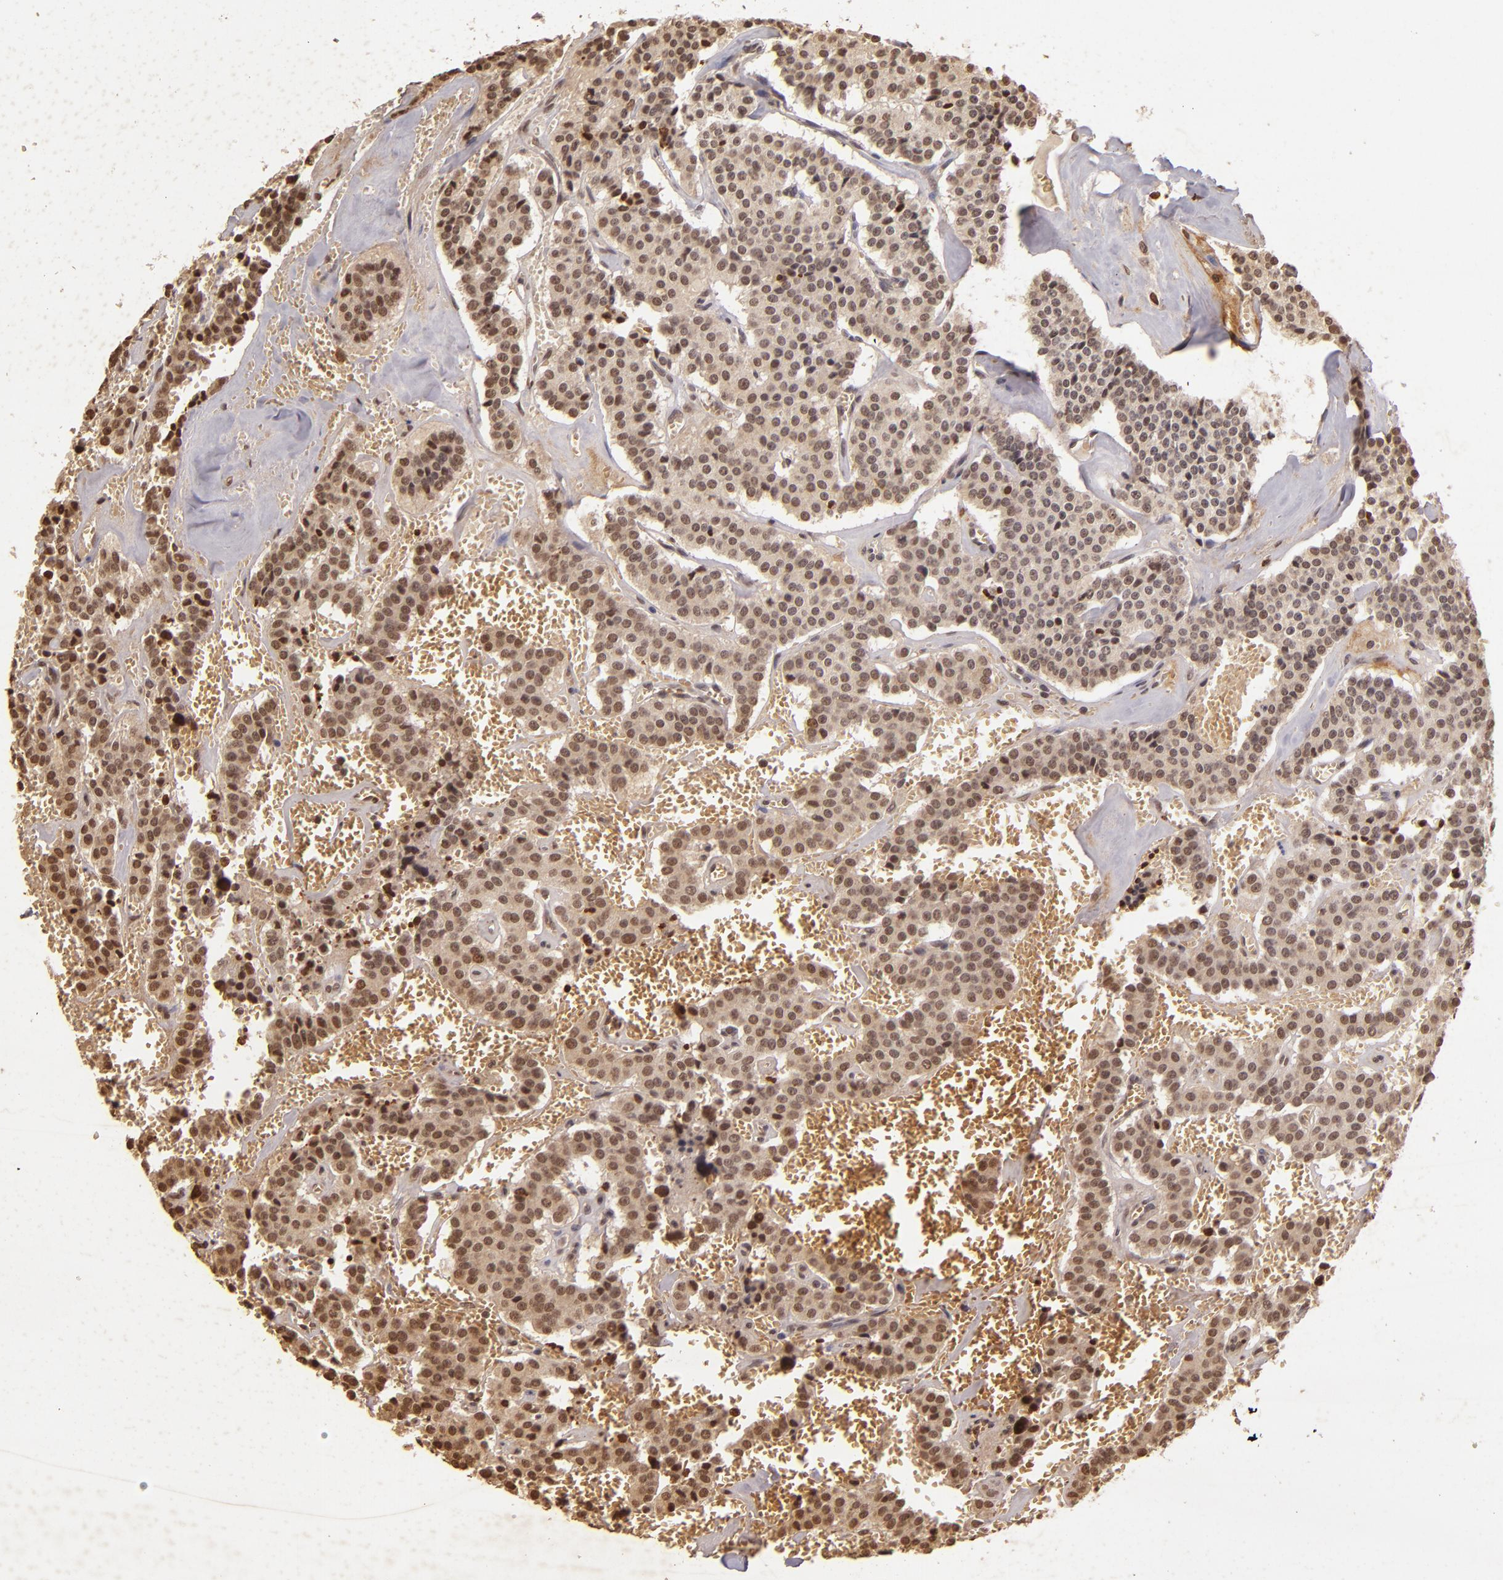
{"staining": {"intensity": "moderate", "quantity": ">75%", "location": "cytoplasmic/membranous,nuclear"}, "tissue": "carcinoid", "cell_type": "Tumor cells", "image_type": "cancer", "snomed": [{"axis": "morphology", "description": "Carcinoid, malignant, NOS"}, {"axis": "topography", "description": "Bronchus"}], "caption": "High-power microscopy captured an immunohistochemistry (IHC) micrograph of carcinoid, revealing moderate cytoplasmic/membranous and nuclear staining in about >75% of tumor cells.", "gene": "CUL1", "patient": {"sex": "male", "age": 55}}